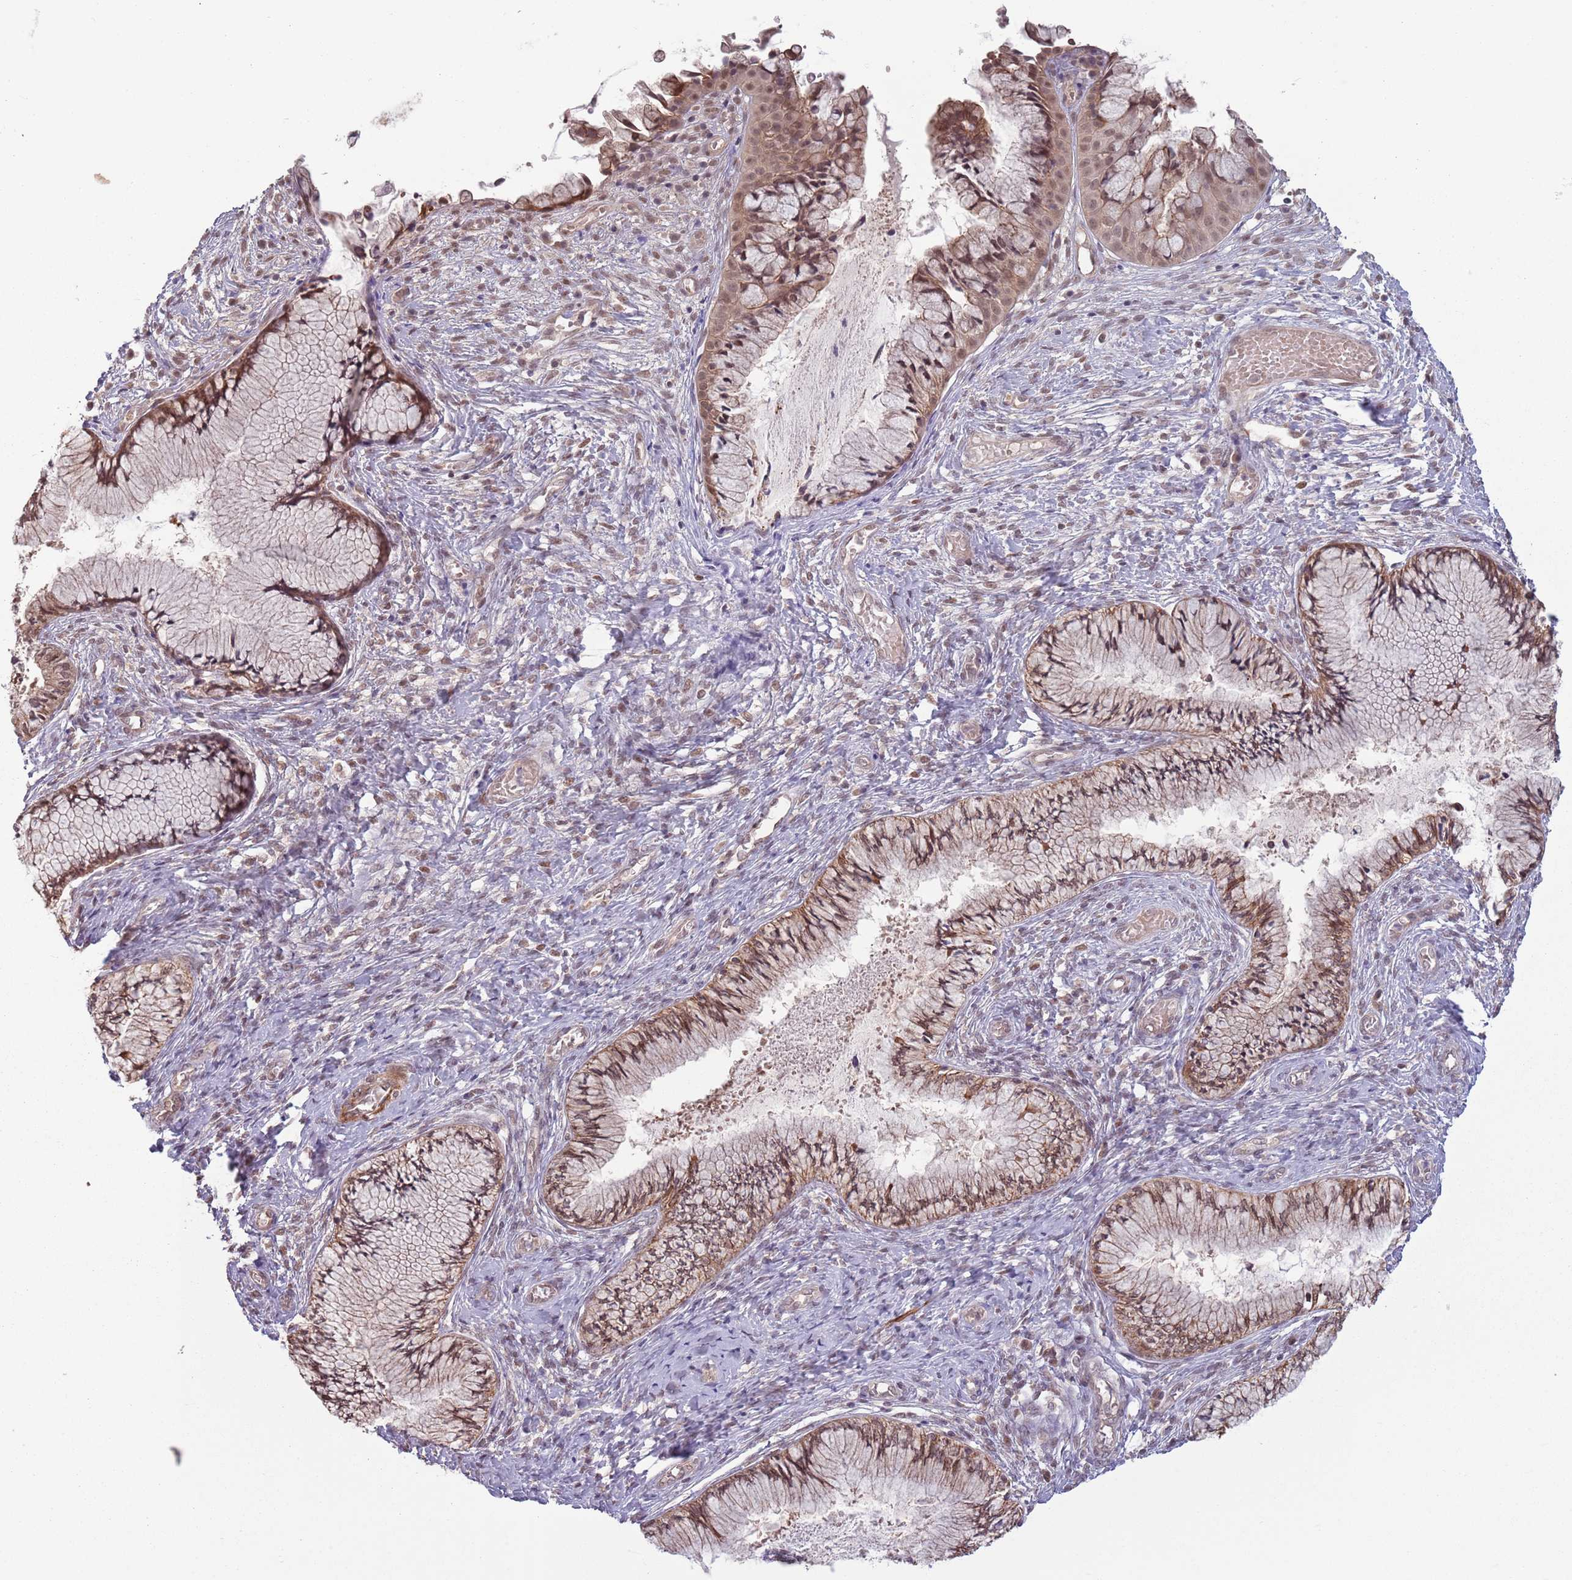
{"staining": {"intensity": "moderate", "quantity": ">75%", "location": "cytoplasmic/membranous,nuclear"}, "tissue": "cervix", "cell_type": "Glandular cells", "image_type": "normal", "snomed": [{"axis": "morphology", "description": "Normal tissue, NOS"}, {"axis": "topography", "description": "Cervix"}], "caption": "Immunohistochemistry (IHC) of unremarkable human cervix displays medium levels of moderate cytoplasmic/membranous,nuclear expression in approximately >75% of glandular cells.", "gene": "CCDC154", "patient": {"sex": "female", "age": 42}}